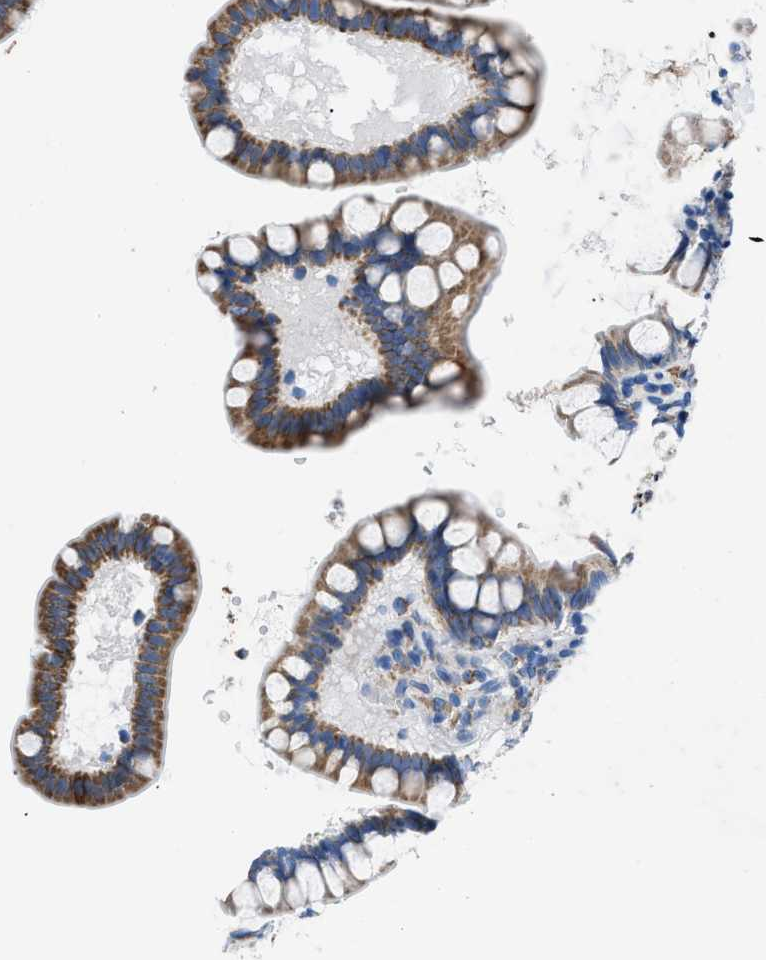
{"staining": {"intensity": "strong", "quantity": ">75%", "location": "cytoplasmic/membranous"}, "tissue": "small intestine", "cell_type": "Glandular cells", "image_type": "normal", "snomed": [{"axis": "morphology", "description": "Normal tissue, NOS"}, {"axis": "topography", "description": "Small intestine"}], "caption": "Protein expression analysis of benign human small intestine reveals strong cytoplasmic/membranous staining in approximately >75% of glandular cells.", "gene": "ZDHHC3", "patient": {"sex": "female", "age": 84}}